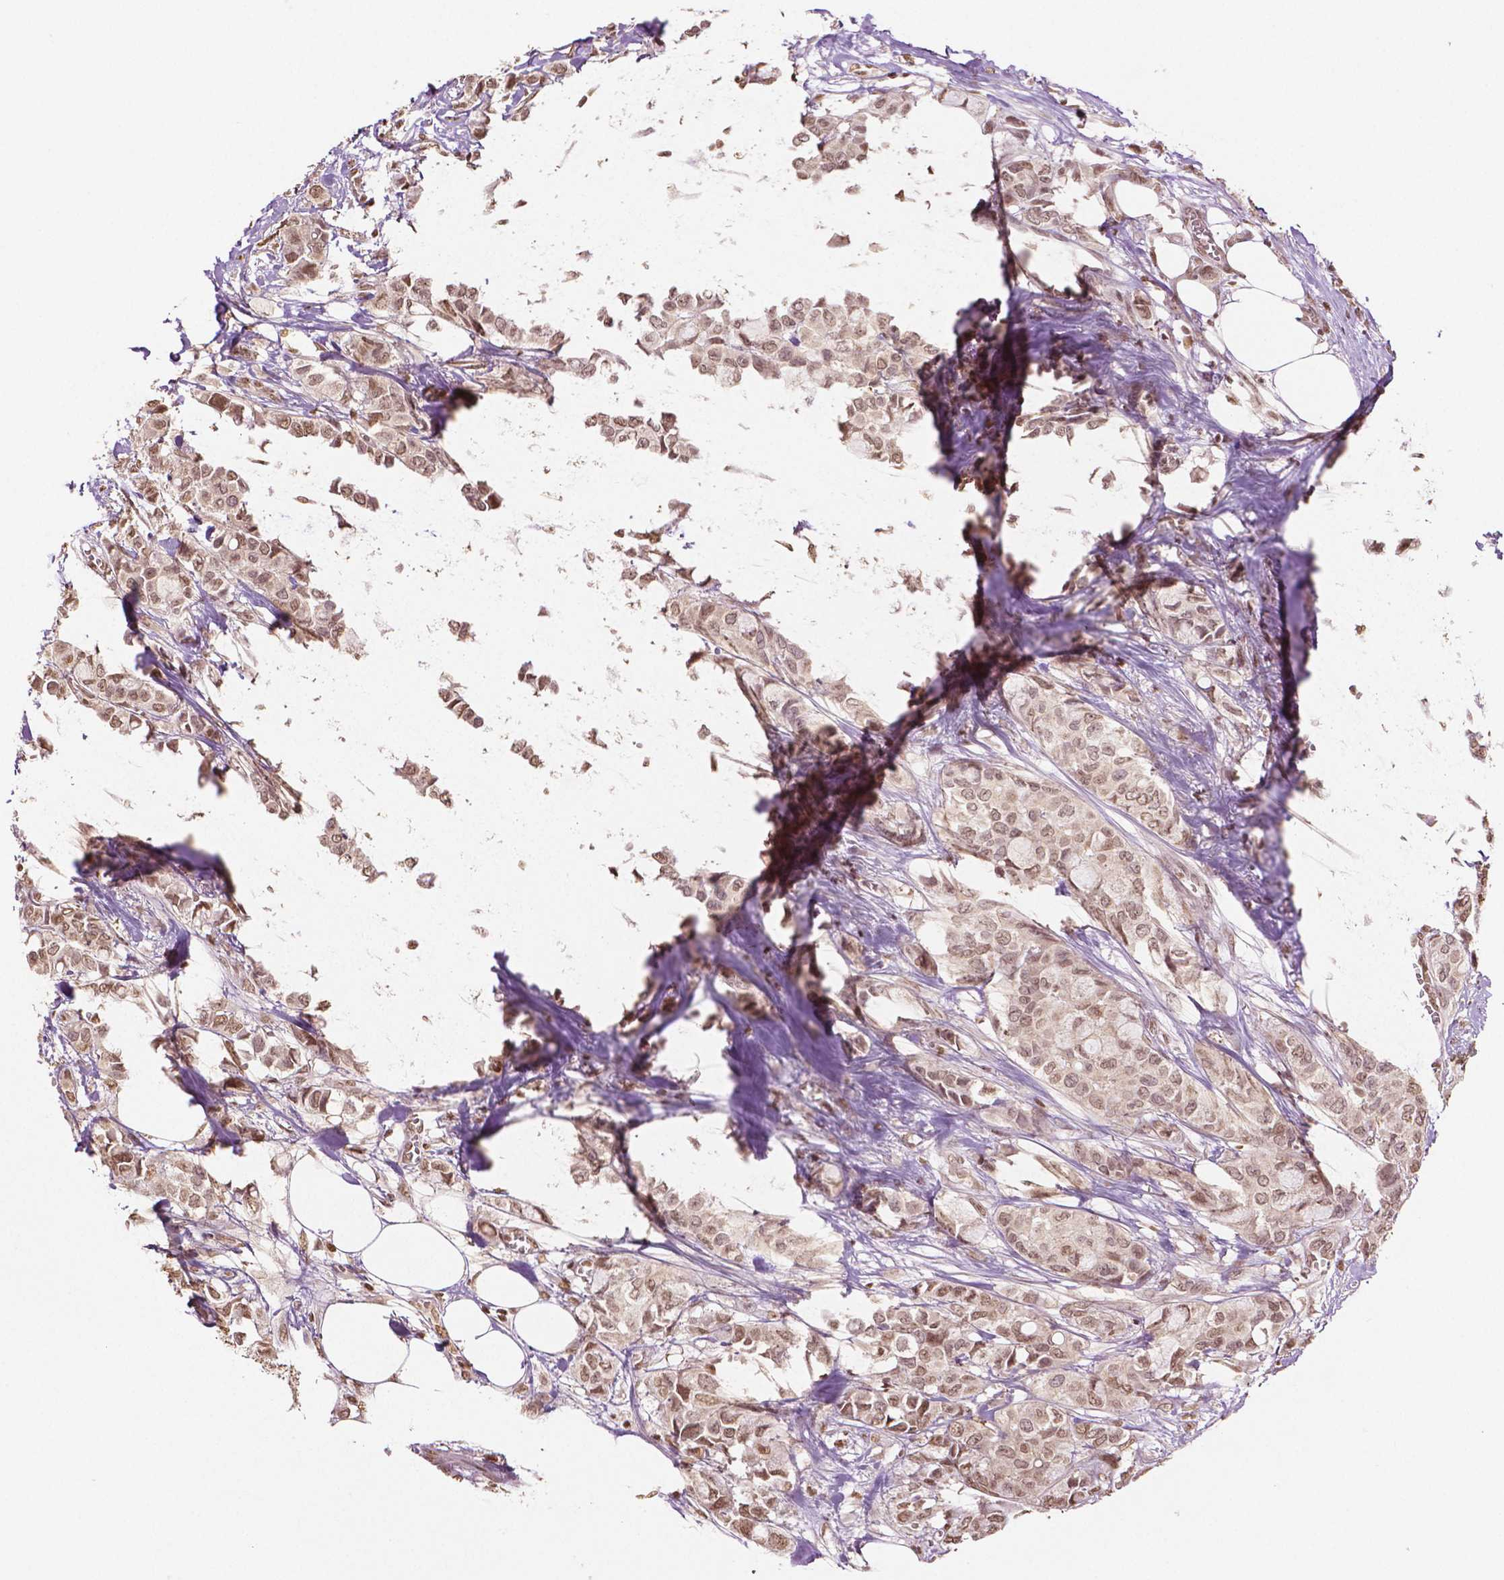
{"staining": {"intensity": "moderate", "quantity": ">75%", "location": "nuclear"}, "tissue": "breast cancer", "cell_type": "Tumor cells", "image_type": "cancer", "snomed": [{"axis": "morphology", "description": "Duct carcinoma"}, {"axis": "topography", "description": "Breast"}], "caption": "Immunohistochemistry of human breast invasive ductal carcinoma displays medium levels of moderate nuclear expression in approximately >75% of tumor cells. (Brightfield microscopy of DAB IHC at high magnification).", "gene": "DEK", "patient": {"sex": "female", "age": 85}}